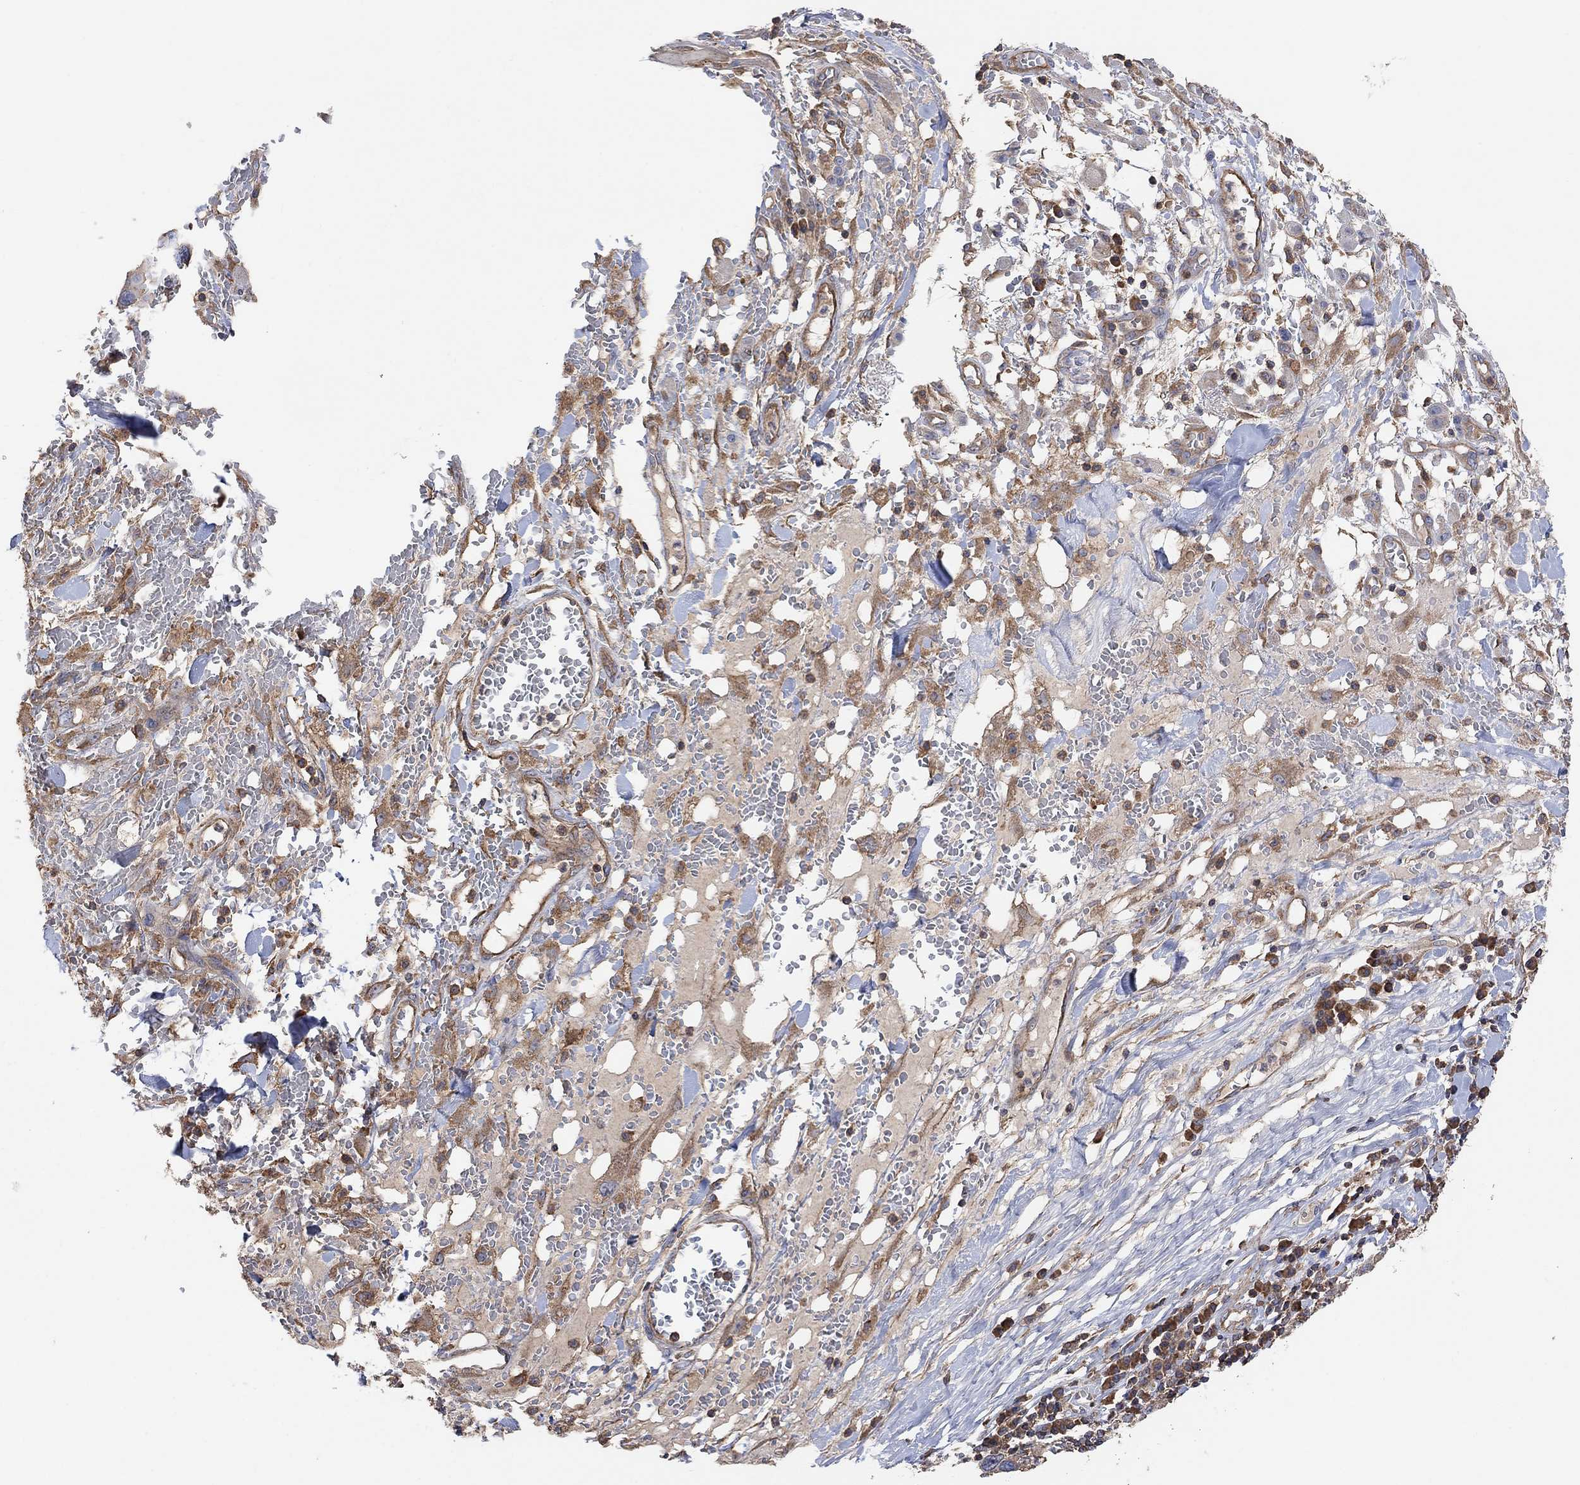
{"staining": {"intensity": "weak", "quantity": "25%-75%", "location": "cytoplasmic/membranous"}, "tissue": "melanoma", "cell_type": "Tumor cells", "image_type": "cancer", "snomed": [{"axis": "morphology", "description": "Malignant melanoma, NOS"}, {"axis": "topography", "description": "Skin"}], "caption": "Brown immunohistochemical staining in malignant melanoma shows weak cytoplasmic/membranous positivity in about 25%-75% of tumor cells. Using DAB (brown) and hematoxylin (blue) stains, captured at high magnification using brightfield microscopy.", "gene": "BLOC1S3", "patient": {"sex": "female", "age": 91}}